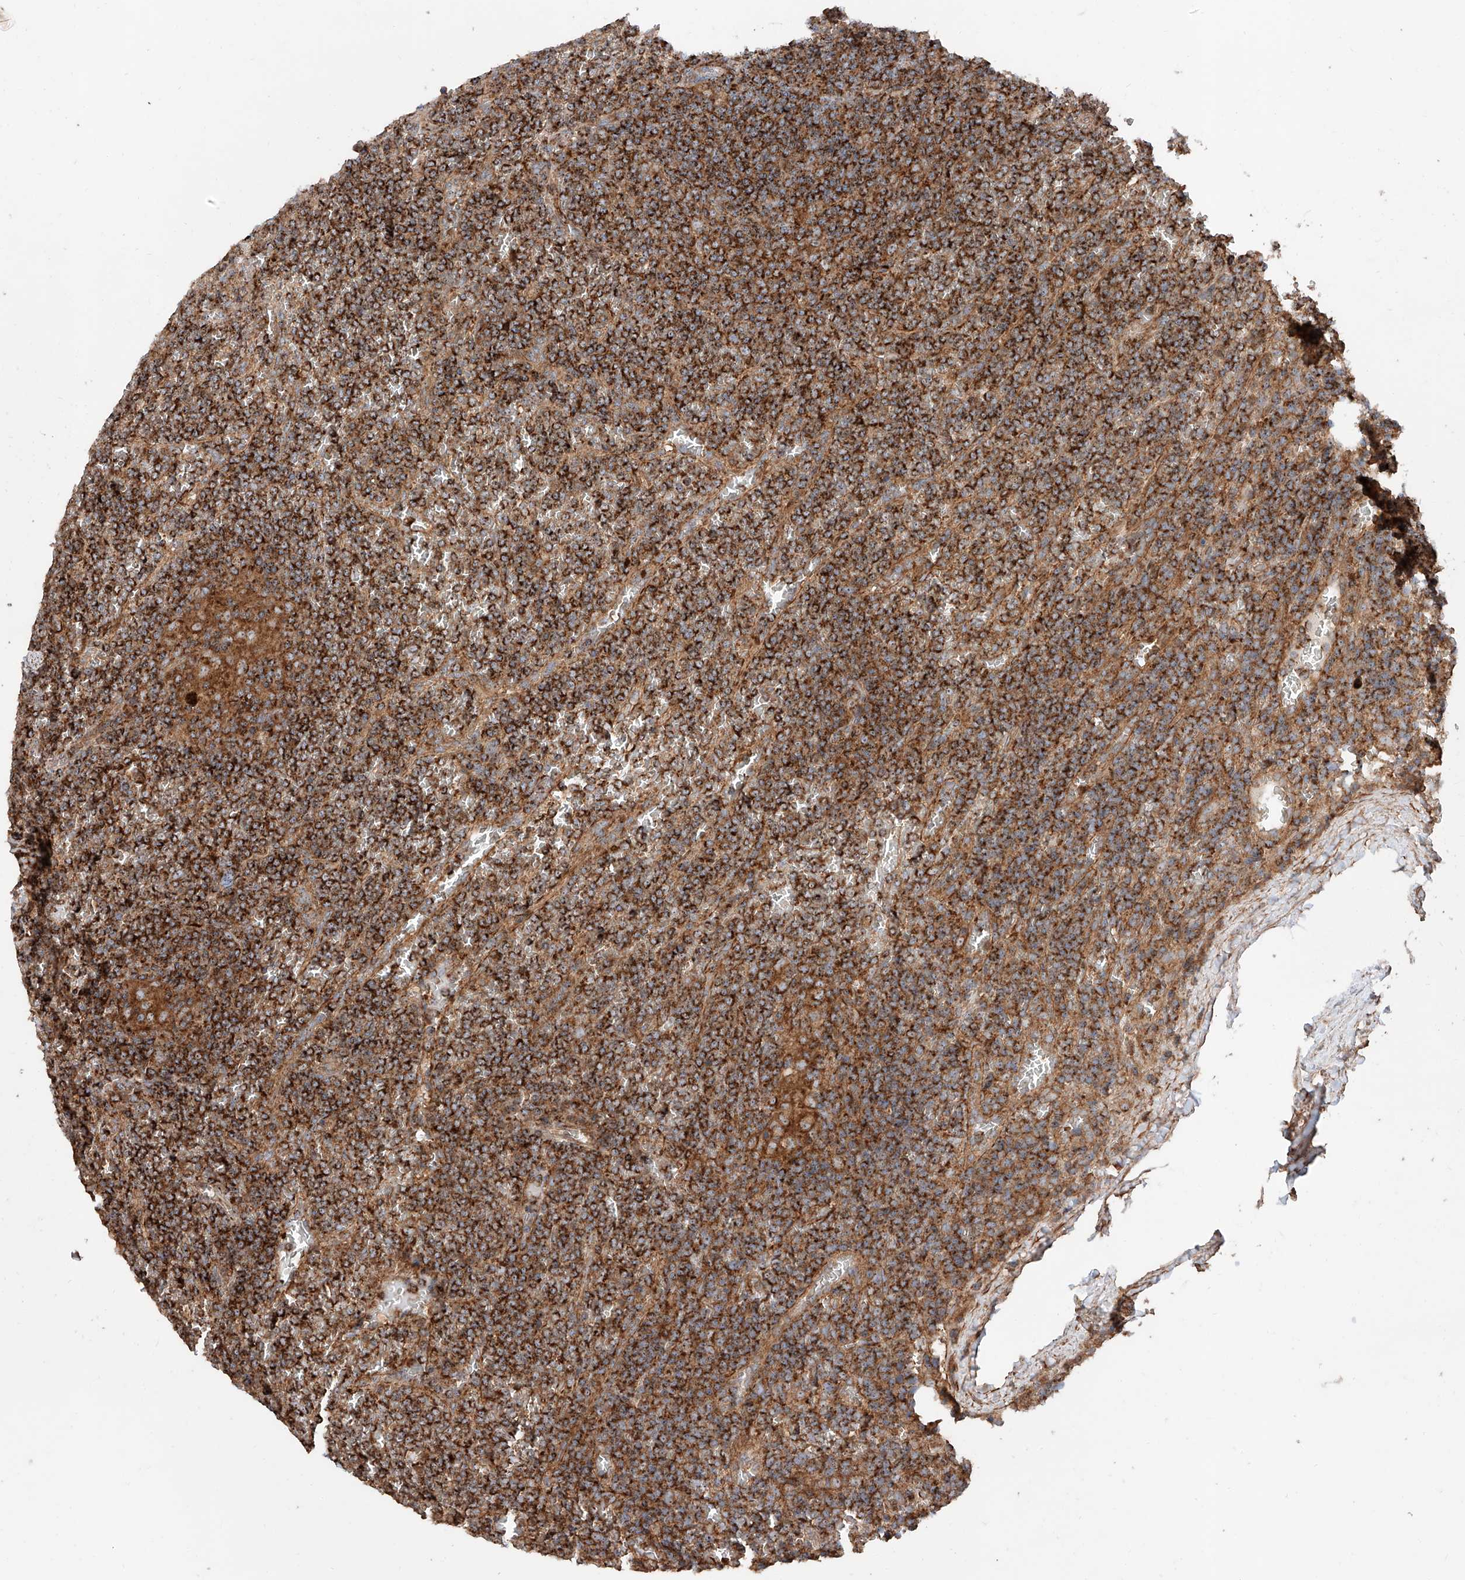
{"staining": {"intensity": "strong", "quantity": ">75%", "location": "cytoplasmic/membranous"}, "tissue": "lymphoma", "cell_type": "Tumor cells", "image_type": "cancer", "snomed": [{"axis": "morphology", "description": "Malignant lymphoma, non-Hodgkin's type, Low grade"}, {"axis": "topography", "description": "Spleen"}], "caption": "IHC of human low-grade malignant lymphoma, non-Hodgkin's type demonstrates high levels of strong cytoplasmic/membranous expression in about >75% of tumor cells.", "gene": "PISD", "patient": {"sex": "female", "age": 19}}